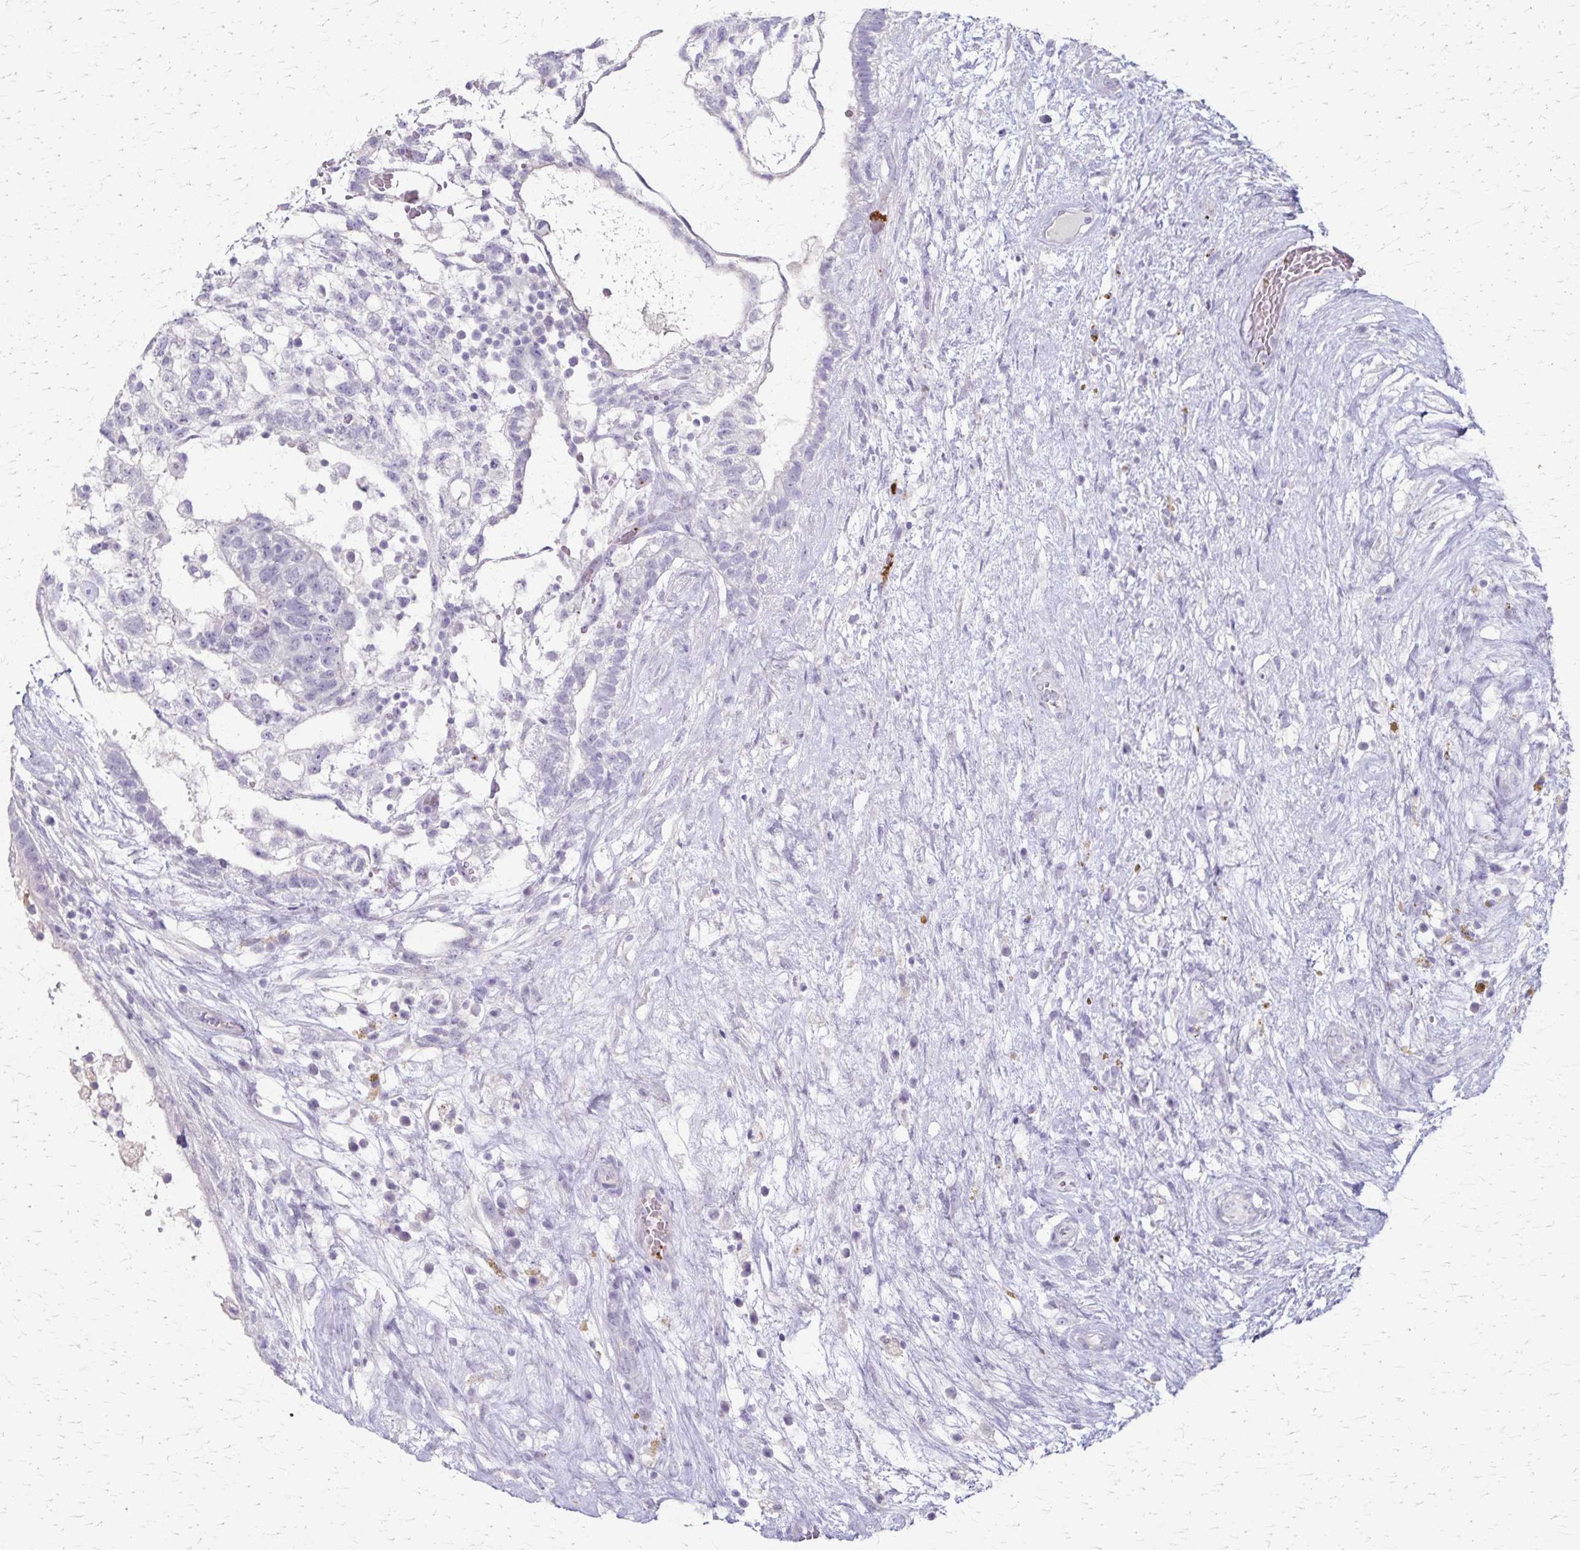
{"staining": {"intensity": "negative", "quantity": "none", "location": "none"}, "tissue": "testis cancer", "cell_type": "Tumor cells", "image_type": "cancer", "snomed": [{"axis": "morphology", "description": "Normal tissue, NOS"}, {"axis": "morphology", "description": "Carcinoma, Embryonal, NOS"}, {"axis": "topography", "description": "Testis"}], "caption": "Photomicrograph shows no protein positivity in tumor cells of testis cancer tissue.", "gene": "RASL10B", "patient": {"sex": "male", "age": 32}}